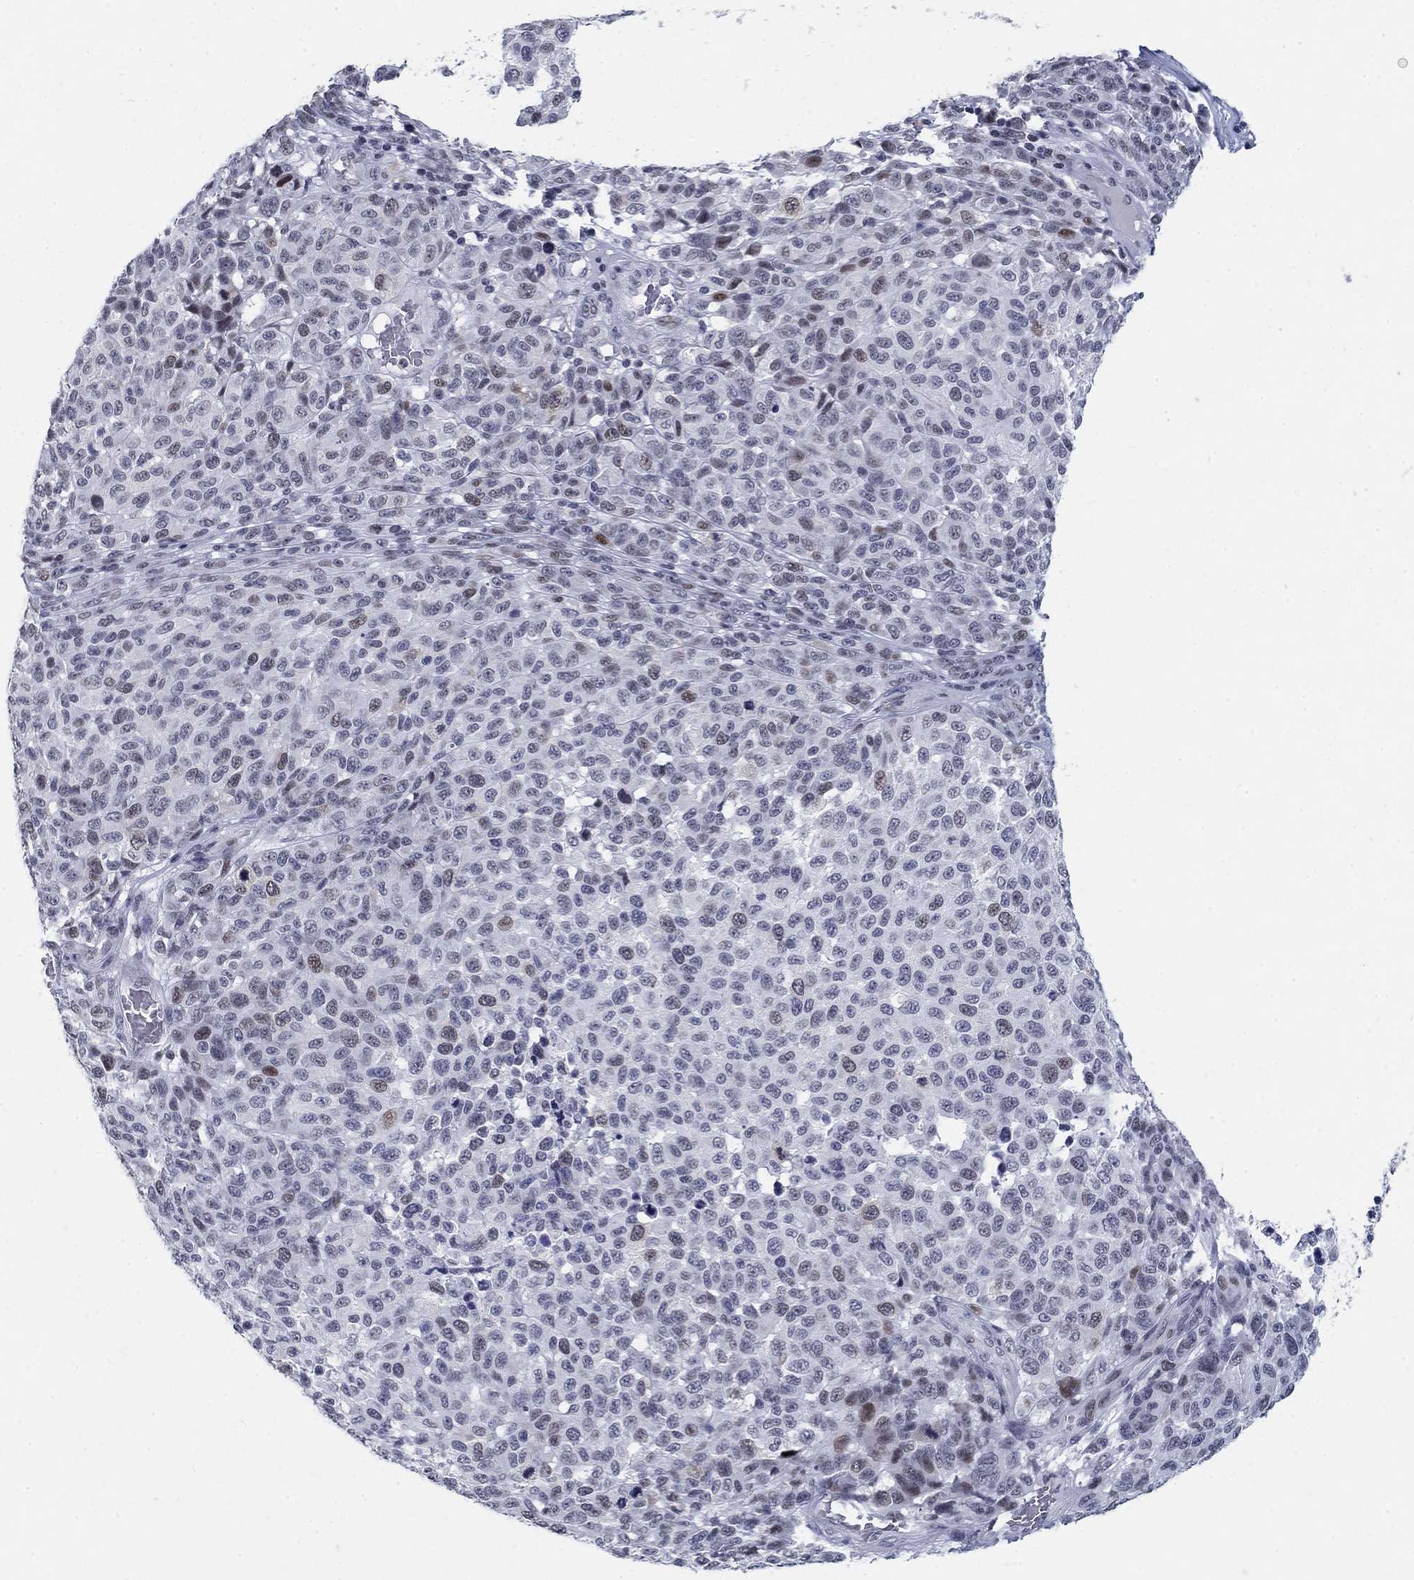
{"staining": {"intensity": "moderate", "quantity": "<25%", "location": "nuclear"}, "tissue": "melanoma", "cell_type": "Tumor cells", "image_type": "cancer", "snomed": [{"axis": "morphology", "description": "Malignant melanoma, NOS"}, {"axis": "topography", "description": "Skin"}], "caption": "Protein staining demonstrates moderate nuclear staining in about <25% of tumor cells in malignant melanoma.", "gene": "BHLHE22", "patient": {"sex": "male", "age": 59}}